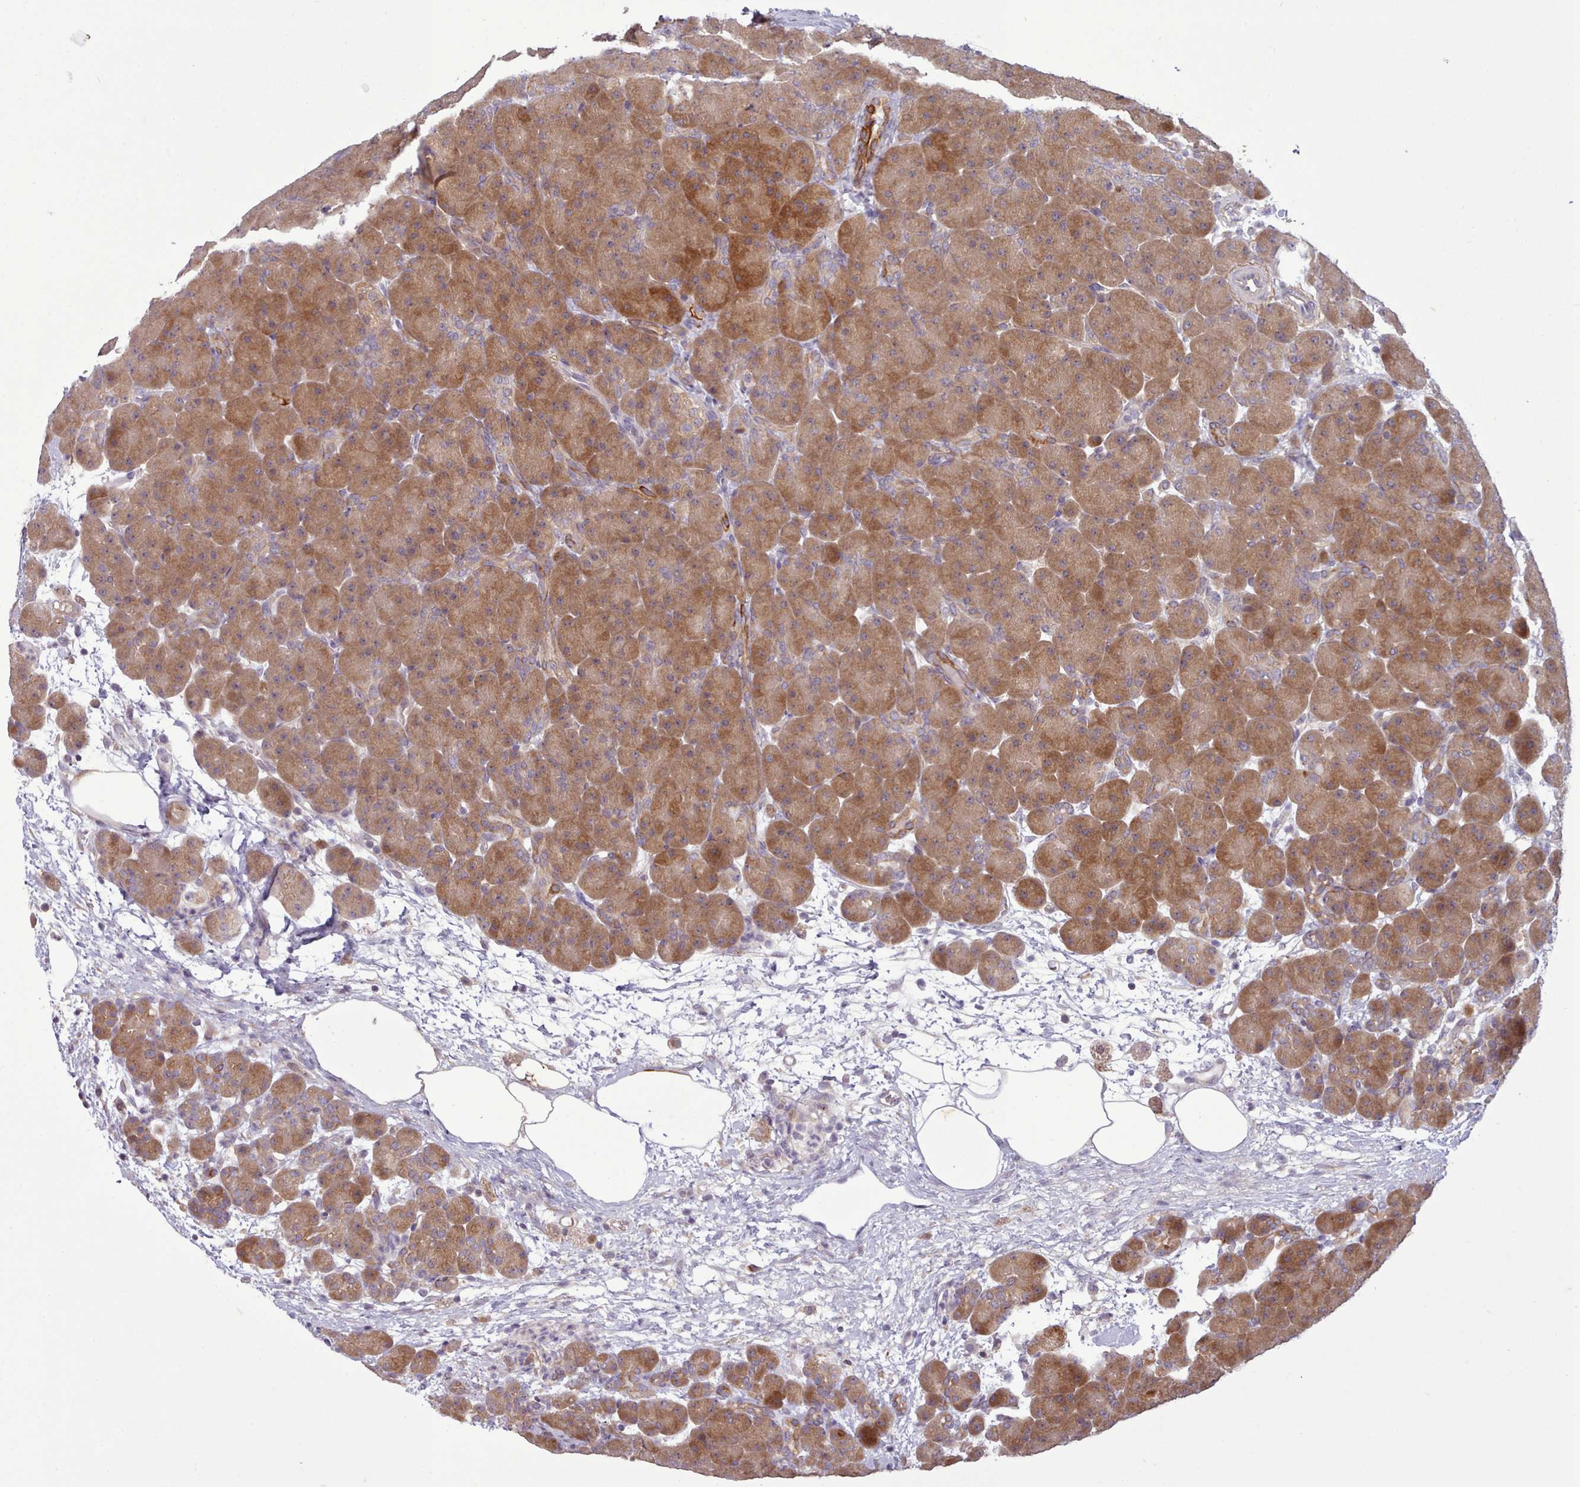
{"staining": {"intensity": "moderate", "quantity": ">75%", "location": "cytoplasmic/membranous"}, "tissue": "pancreas", "cell_type": "Exocrine glandular cells", "image_type": "normal", "snomed": [{"axis": "morphology", "description": "Normal tissue, NOS"}, {"axis": "topography", "description": "Pancreas"}], "caption": "Human pancreas stained for a protein (brown) displays moderate cytoplasmic/membranous positive positivity in about >75% of exocrine glandular cells.", "gene": "NMRK1", "patient": {"sex": "male", "age": 66}}